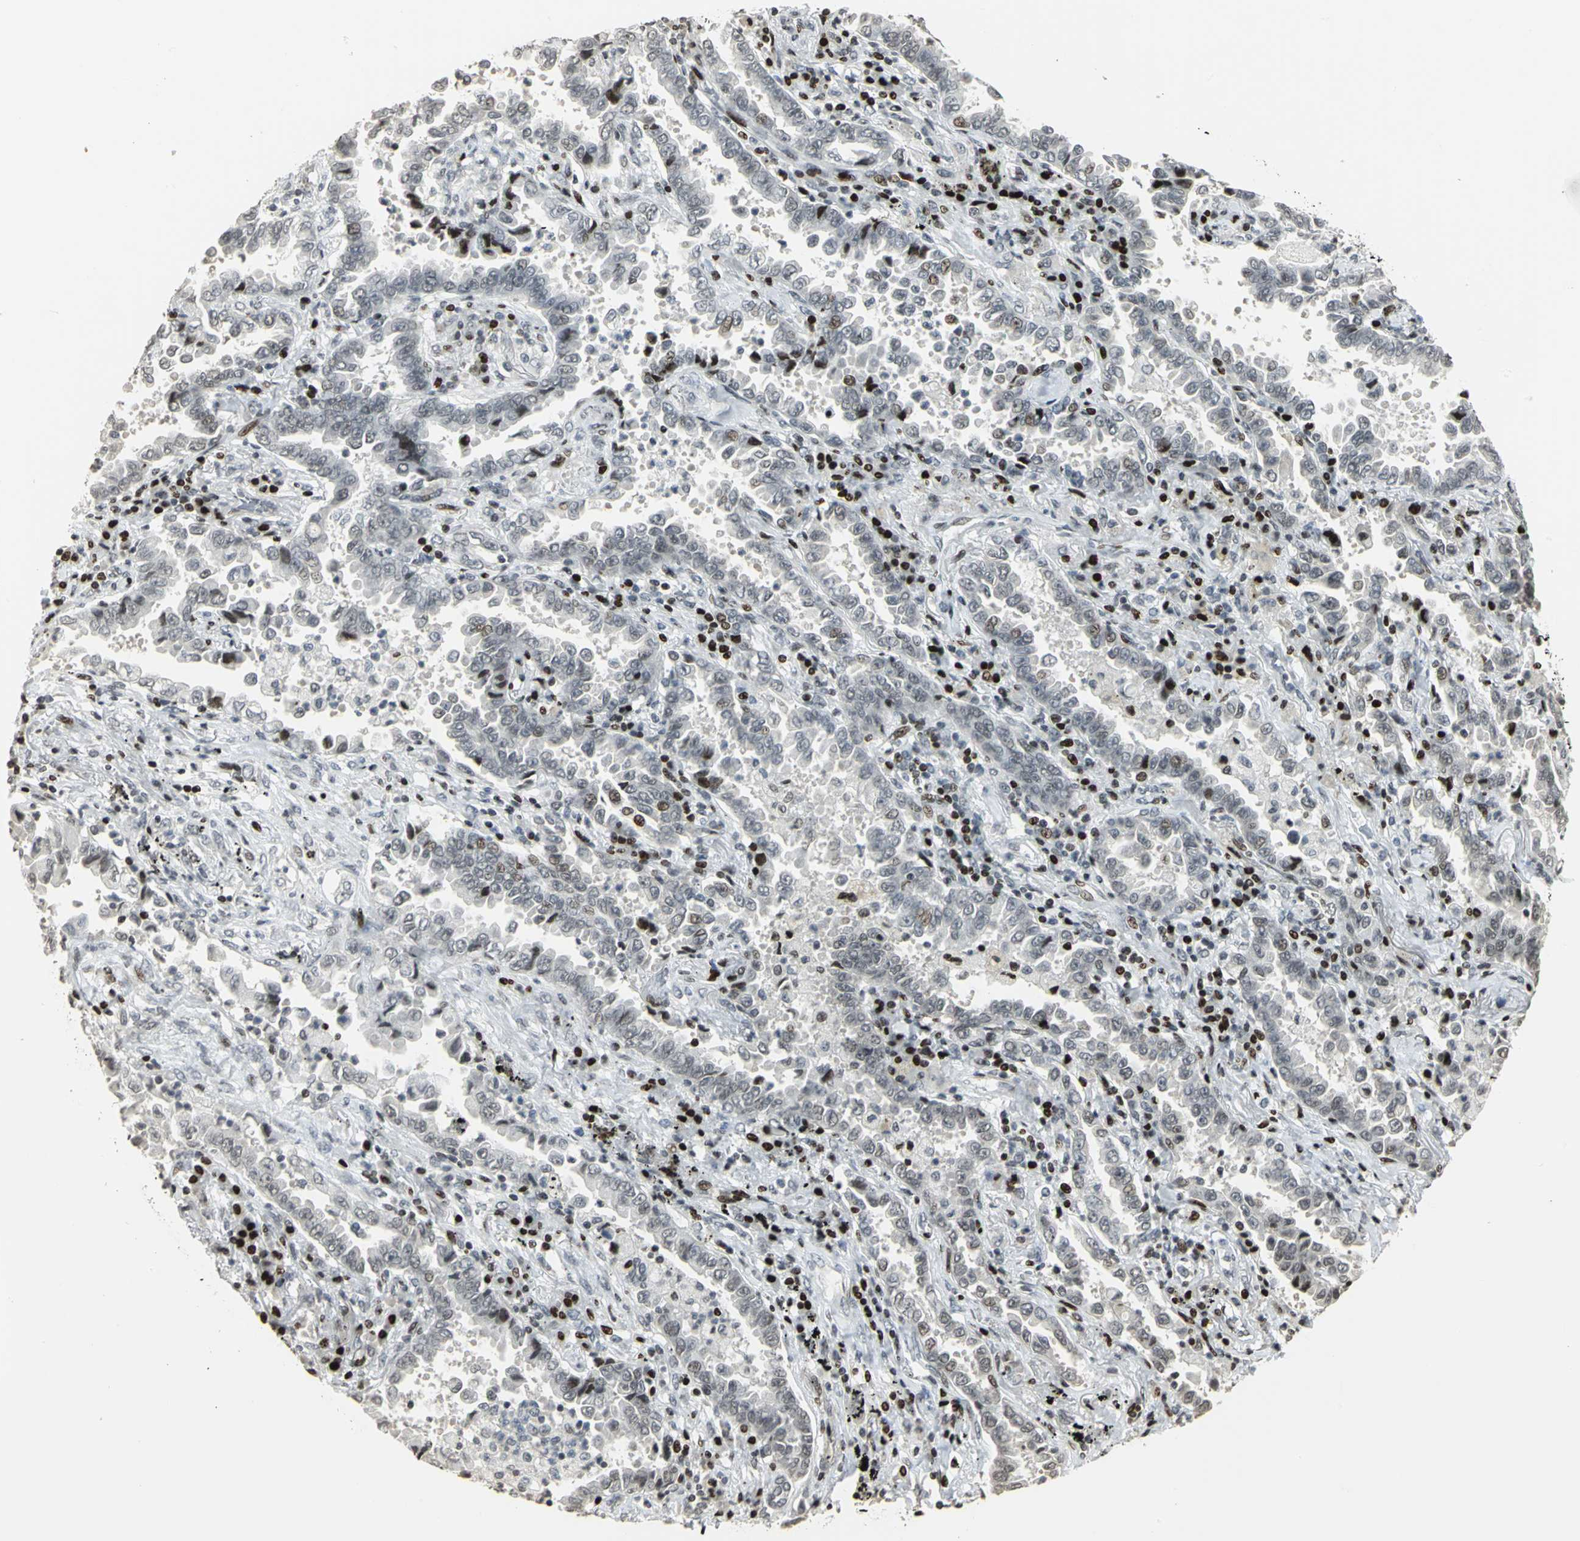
{"staining": {"intensity": "negative", "quantity": "none", "location": "none"}, "tissue": "lung cancer", "cell_type": "Tumor cells", "image_type": "cancer", "snomed": [{"axis": "morphology", "description": "Normal tissue, NOS"}, {"axis": "morphology", "description": "Inflammation, NOS"}, {"axis": "morphology", "description": "Adenocarcinoma, NOS"}, {"axis": "topography", "description": "Lung"}], "caption": "Immunohistochemical staining of human lung adenocarcinoma exhibits no significant positivity in tumor cells.", "gene": "KDM1A", "patient": {"sex": "female", "age": 64}}